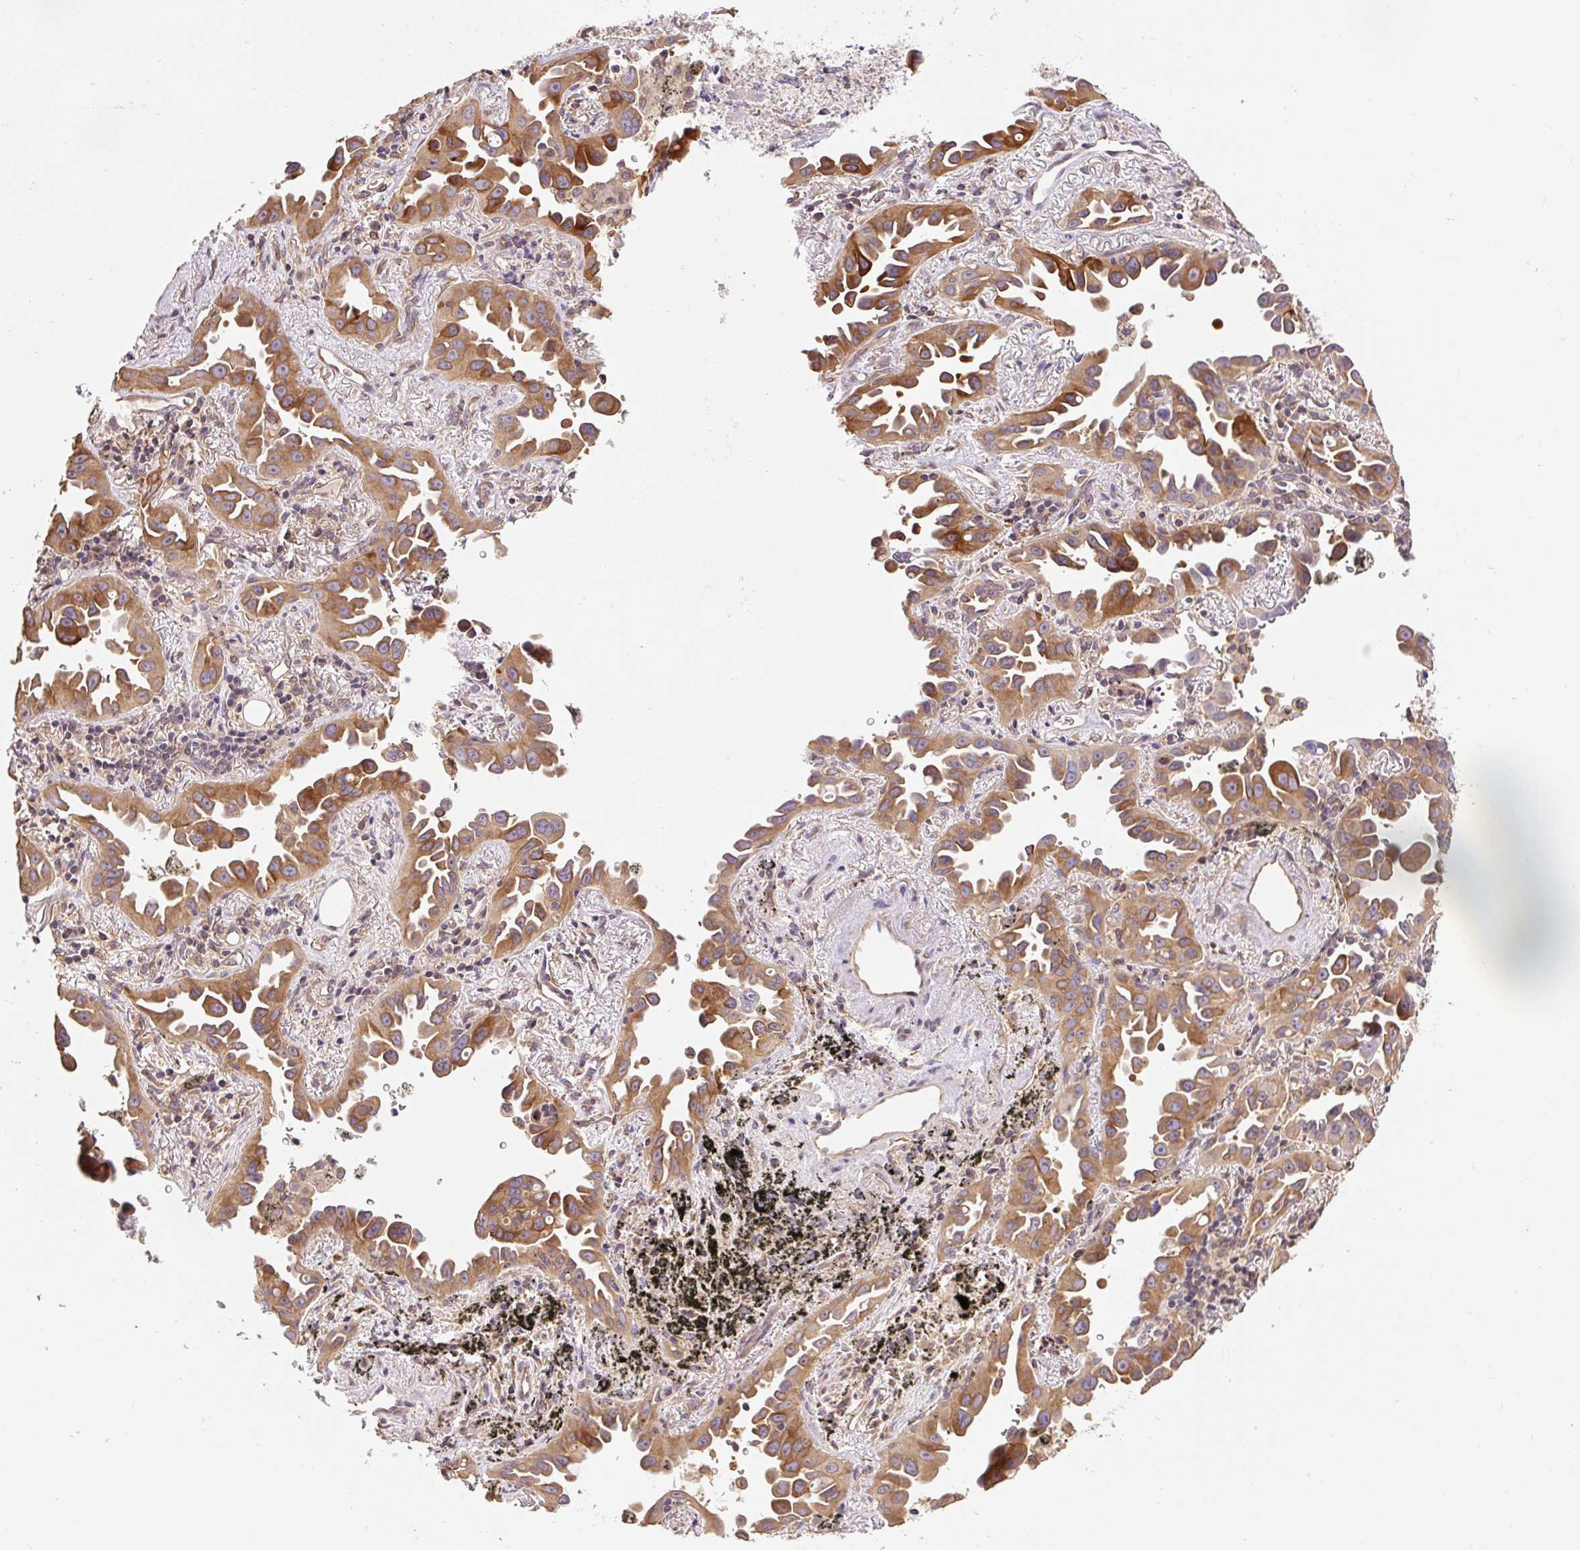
{"staining": {"intensity": "strong", "quantity": ">75%", "location": "cytoplasmic/membranous"}, "tissue": "lung cancer", "cell_type": "Tumor cells", "image_type": "cancer", "snomed": [{"axis": "morphology", "description": "Adenocarcinoma, NOS"}, {"axis": "topography", "description": "Lung"}], "caption": "Brown immunohistochemical staining in human lung adenocarcinoma exhibits strong cytoplasmic/membranous staining in about >75% of tumor cells.", "gene": "COX8A", "patient": {"sex": "male", "age": 68}}